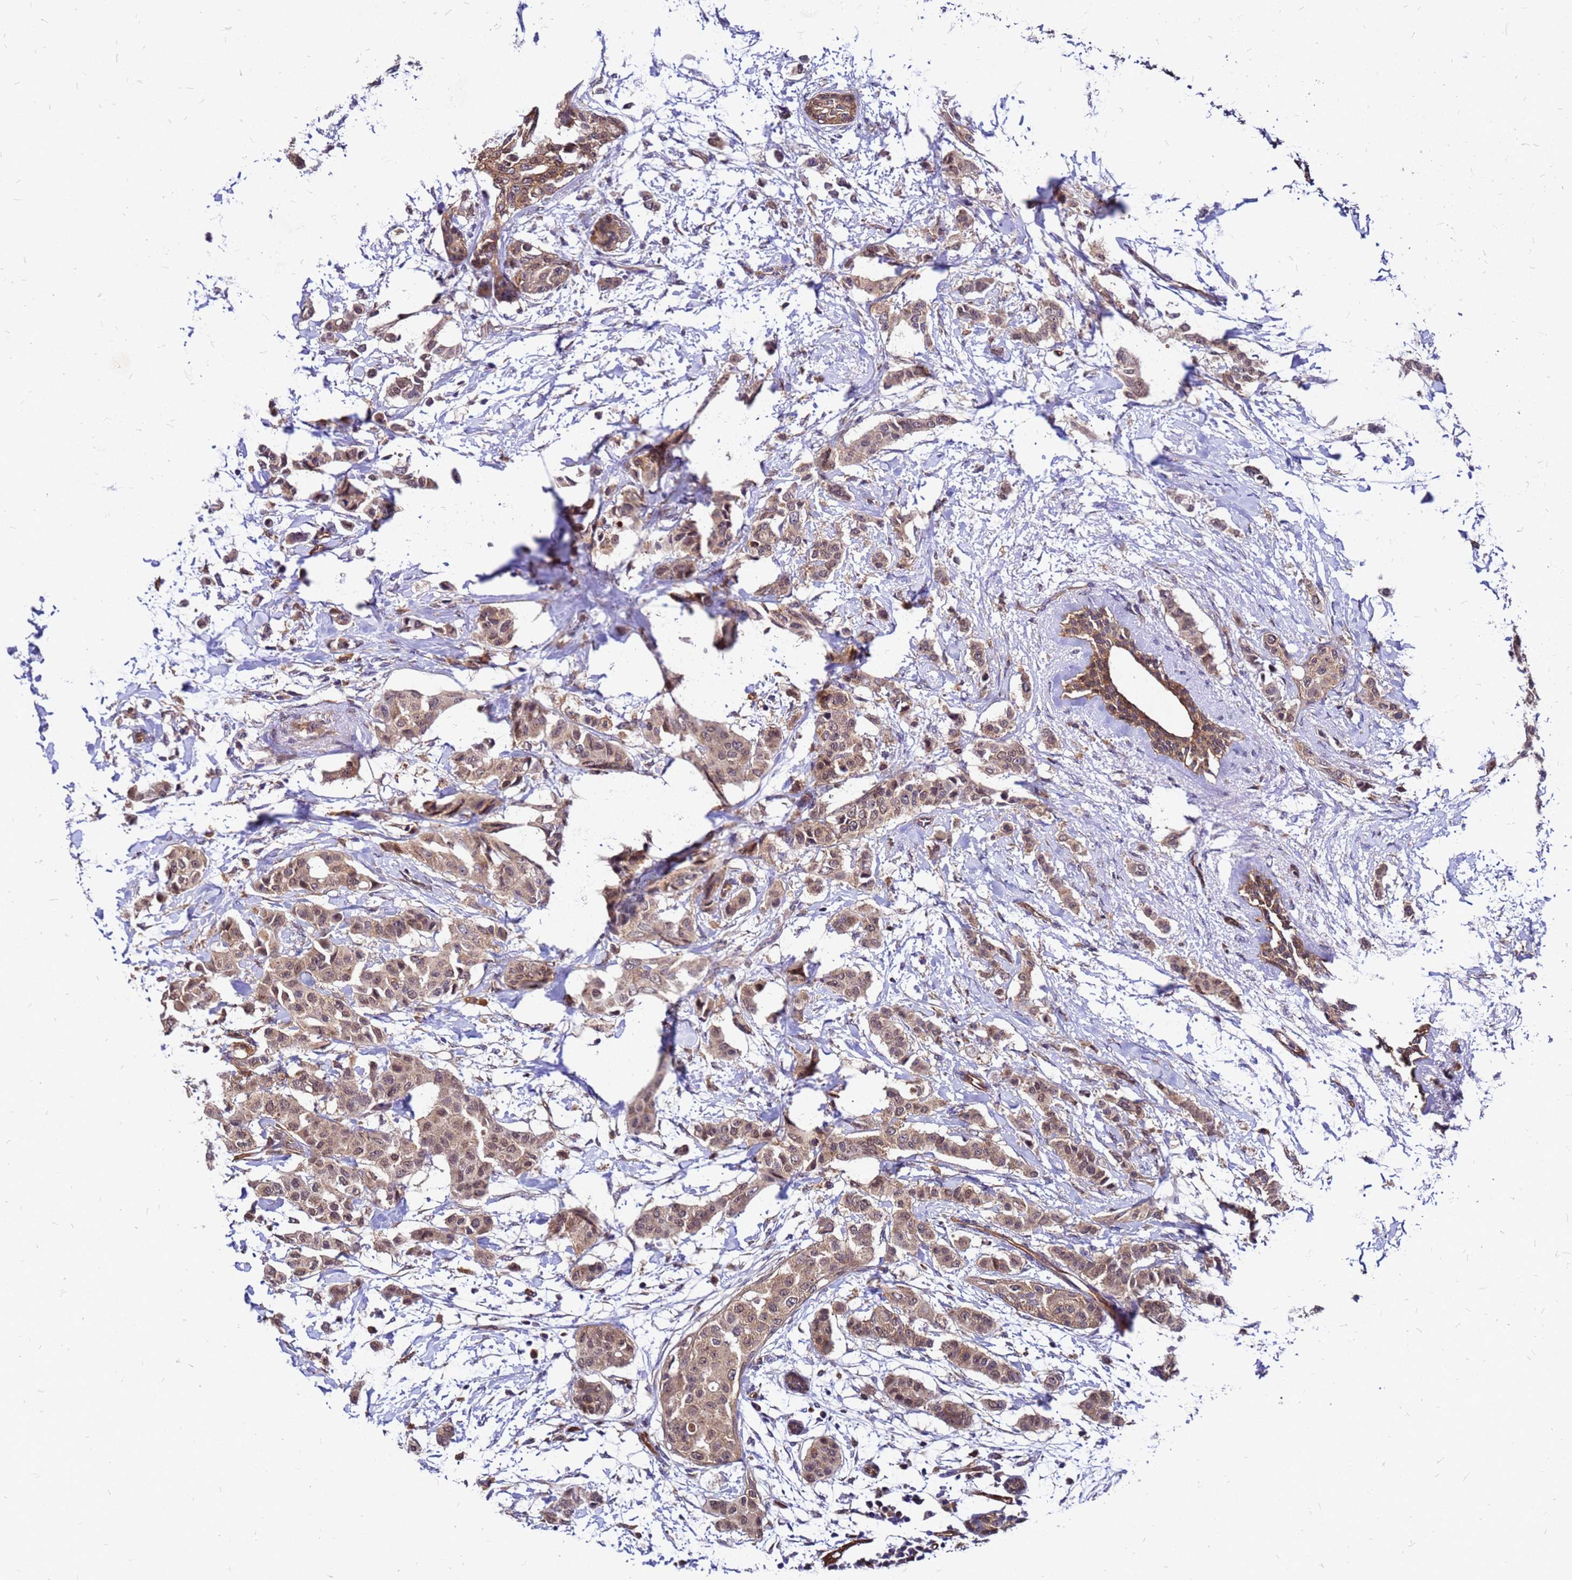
{"staining": {"intensity": "moderate", "quantity": ">75%", "location": "cytoplasmic/membranous"}, "tissue": "breast cancer", "cell_type": "Tumor cells", "image_type": "cancer", "snomed": [{"axis": "morphology", "description": "Duct carcinoma"}, {"axis": "topography", "description": "Breast"}], "caption": "Tumor cells display medium levels of moderate cytoplasmic/membranous positivity in approximately >75% of cells in breast cancer (invasive ductal carcinoma).", "gene": "DUSP23", "patient": {"sex": "female", "age": 40}}